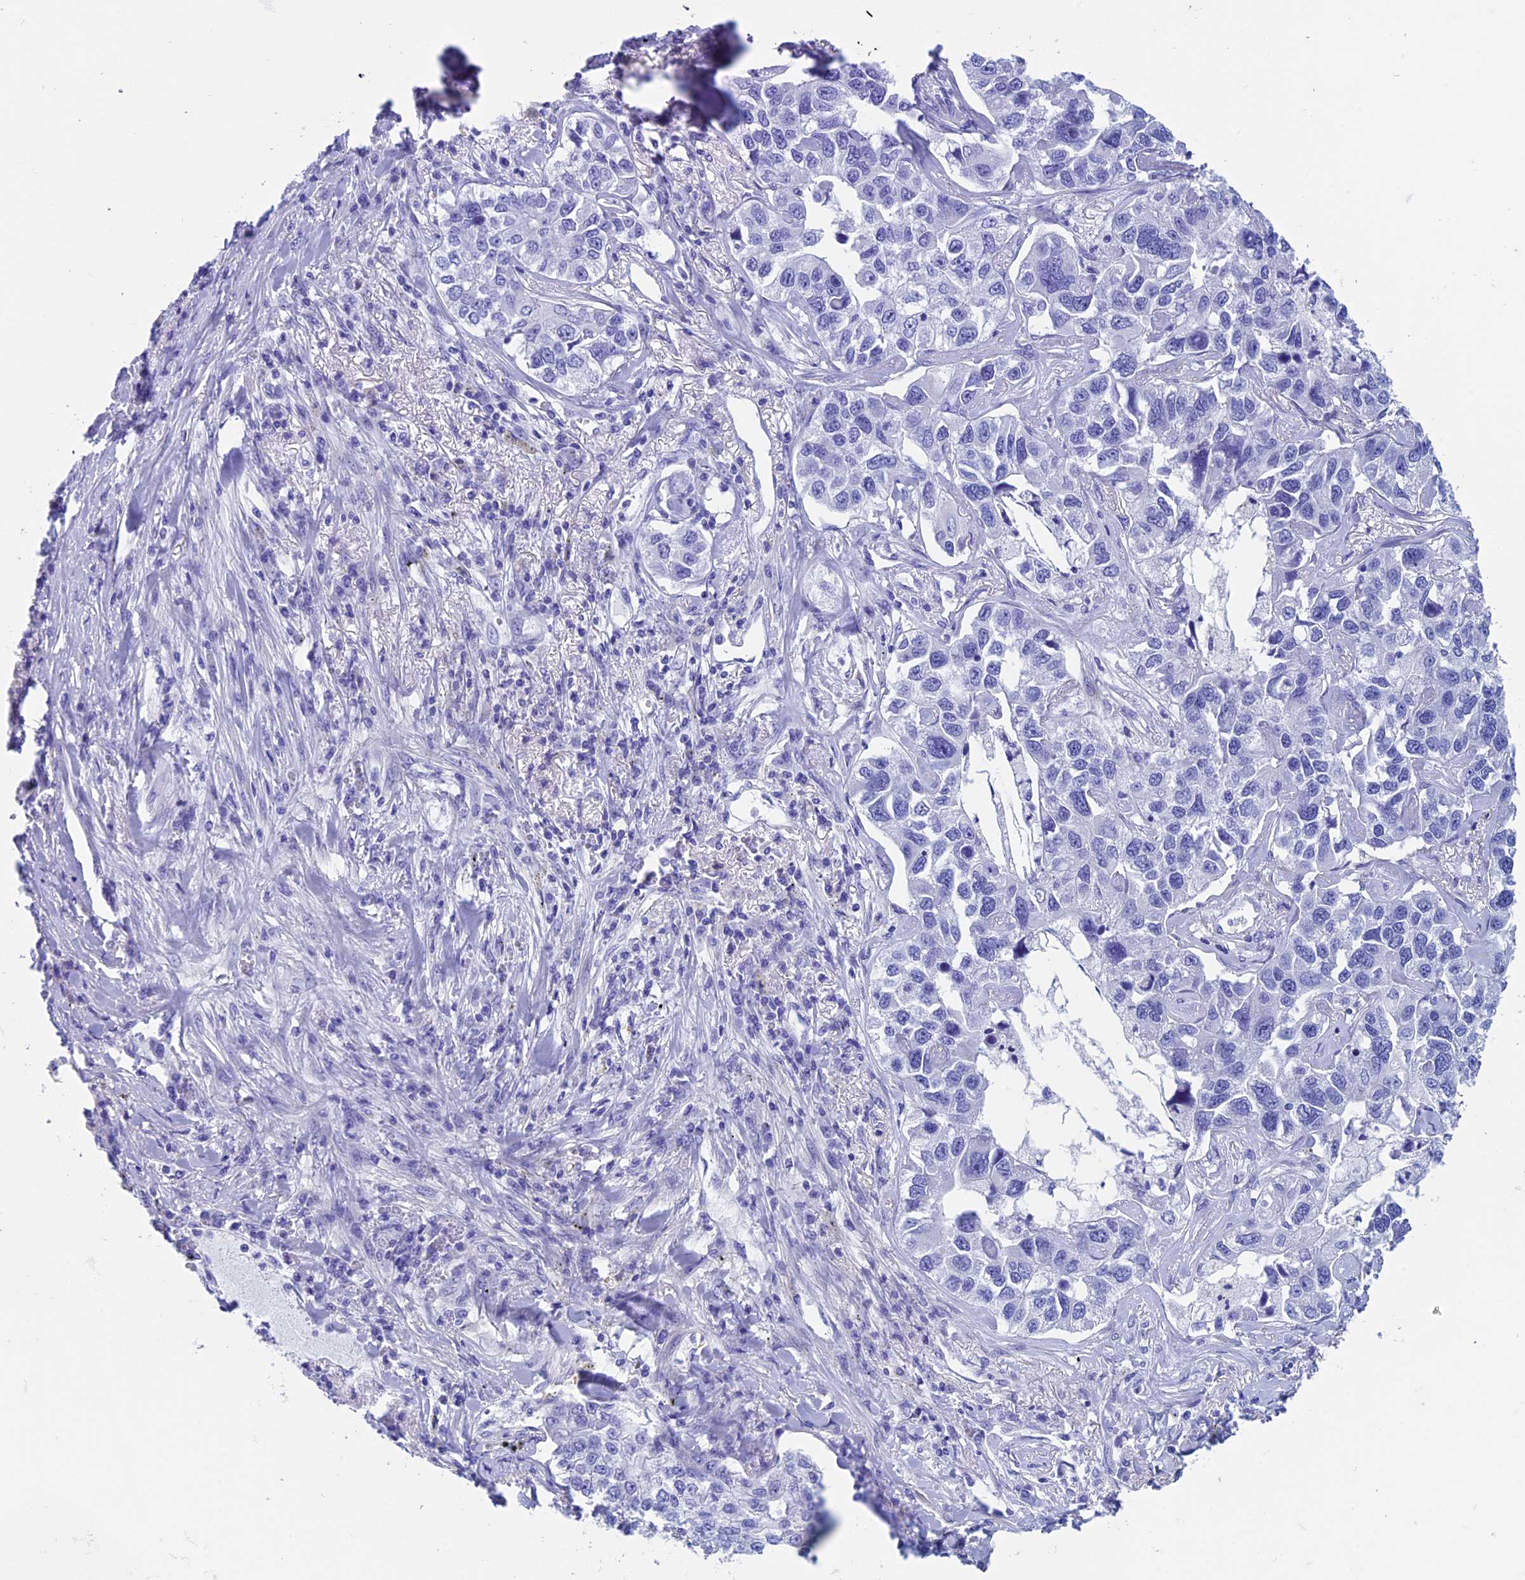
{"staining": {"intensity": "negative", "quantity": "none", "location": "none"}, "tissue": "lung cancer", "cell_type": "Tumor cells", "image_type": "cancer", "snomed": [{"axis": "morphology", "description": "Adenocarcinoma, NOS"}, {"axis": "topography", "description": "Lung"}], "caption": "This histopathology image is of adenocarcinoma (lung) stained with immunohistochemistry (IHC) to label a protein in brown with the nuclei are counter-stained blue. There is no positivity in tumor cells. (DAB (3,3'-diaminobenzidine) IHC with hematoxylin counter stain).", "gene": "ADH7", "patient": {"sex": "male", "age": 49}}